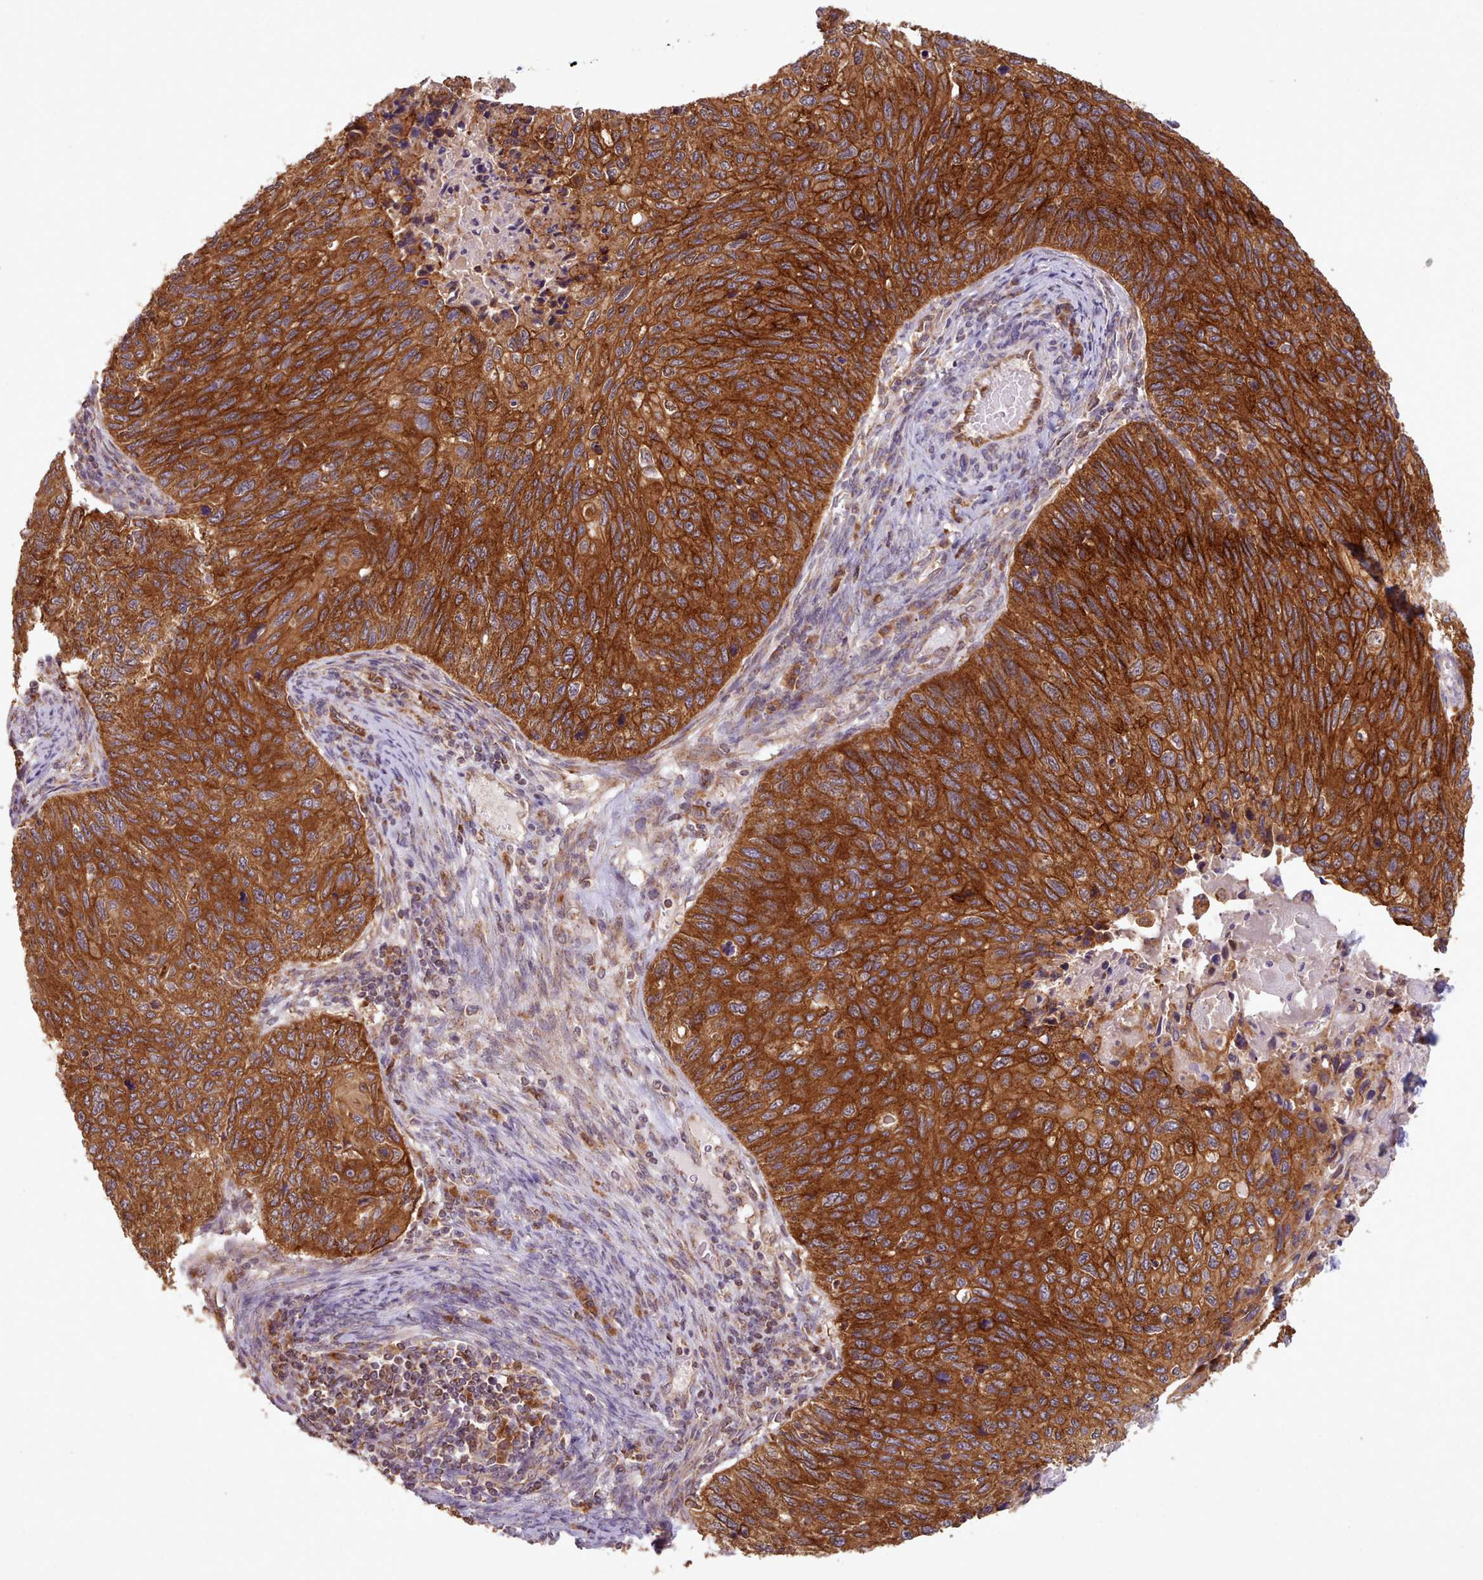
{"staining": {"intensity": "strong", "quantity": ">75%", "location": "cytoplasmic/membranous"}, "tissue": "cervical cancer", "cell_type": "Tumor cells", "image_type": "cancer", "snomed": [{"axis": "morphology", "description": "Squamous cell carcinoma, NOS"}, {"axis": "topography", "description": "Cervix"}], "caption": "High-power microscopy captured an immunohistochemistry (IHC) histopathology image of squamous cell carcinoma (cervical), revealing strong cytoplasmic/membranous staining in approximately >75% of tumor cells. (Brightfield microscopy of DAB IHC at high magnification).", "gene": "CRYBG1", "patient": {"sex": "female", "age": 70}}